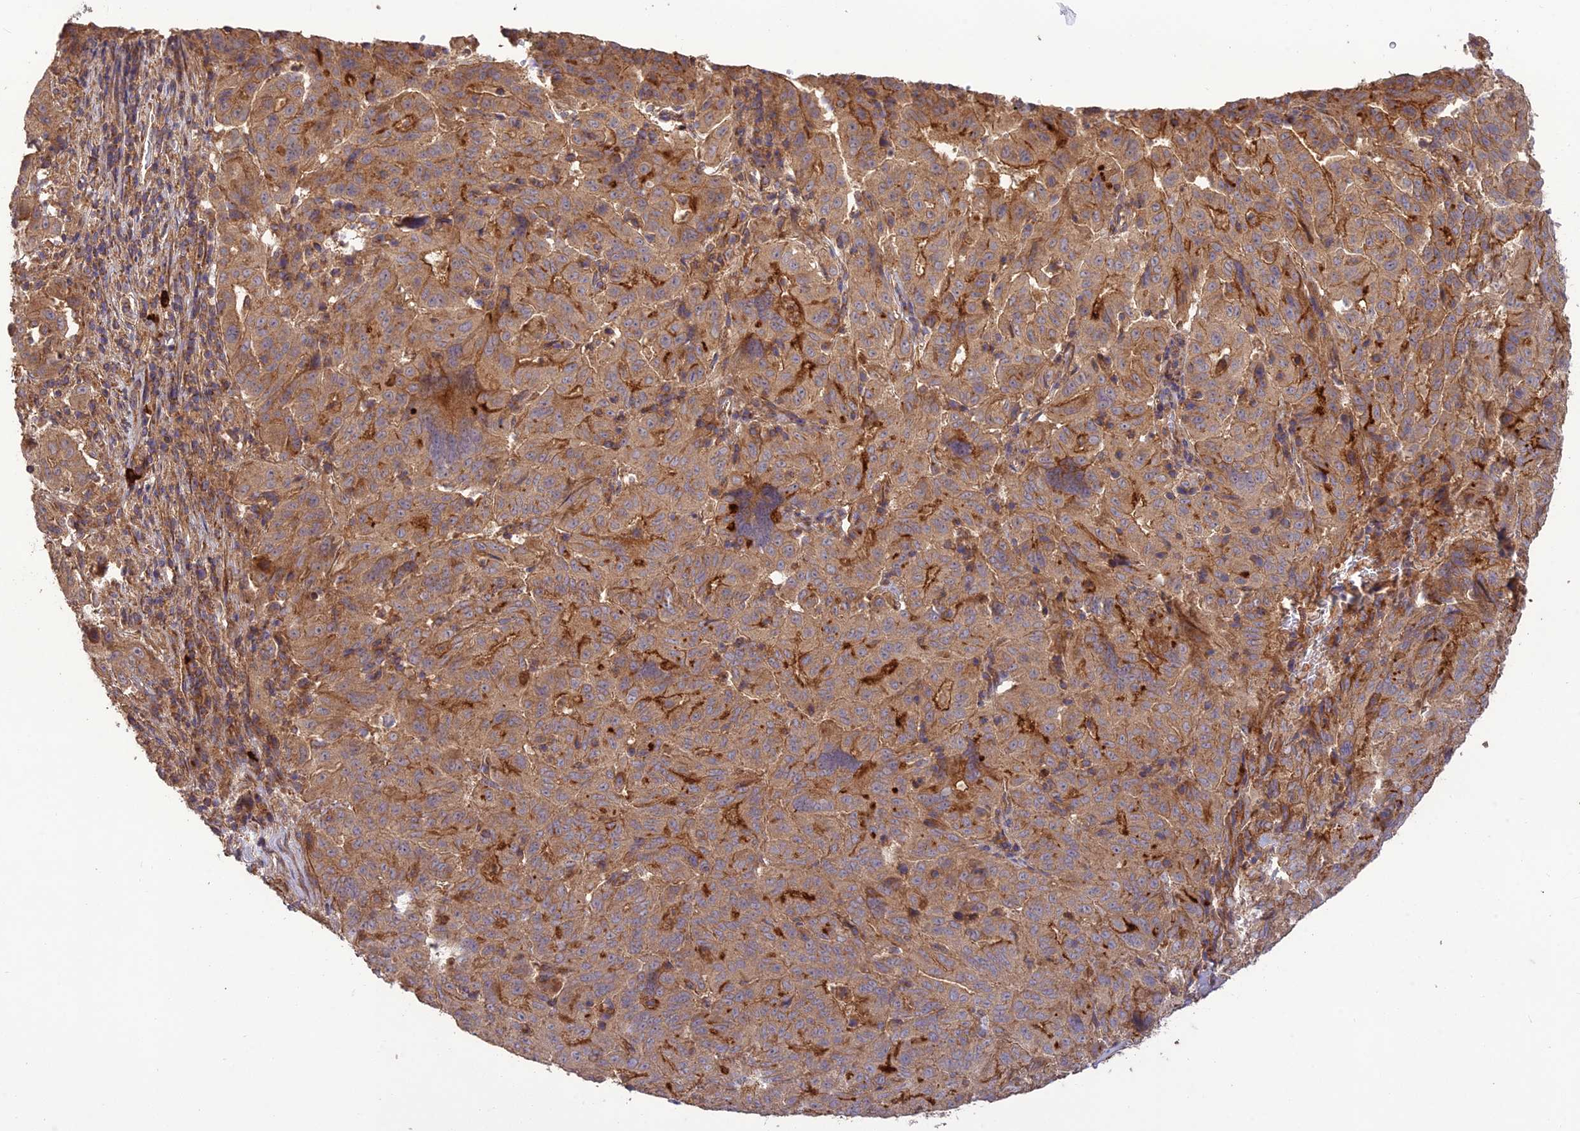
{"staining": {"intensity": "moderate", "quantity": ">75%", "location": "cytoplasmic/membranous"}, "tissue": "pancreatic cancer", "cell_type": "Tumor cells", "image_type": "cancer", "snomed": [{"axis": "morphology", "description": "Adenocarcinoma, NOS"}, {"axis": "topography", "description": "Pancreas"}], "caption": "Tumor cells show moderate cytoplasmic/membranous staining in about >75% of cells in pancreatic cancer (adenocarcinoma).", "gene": "TMEM131L", "patient": {"sex": "male", "age": 63}}